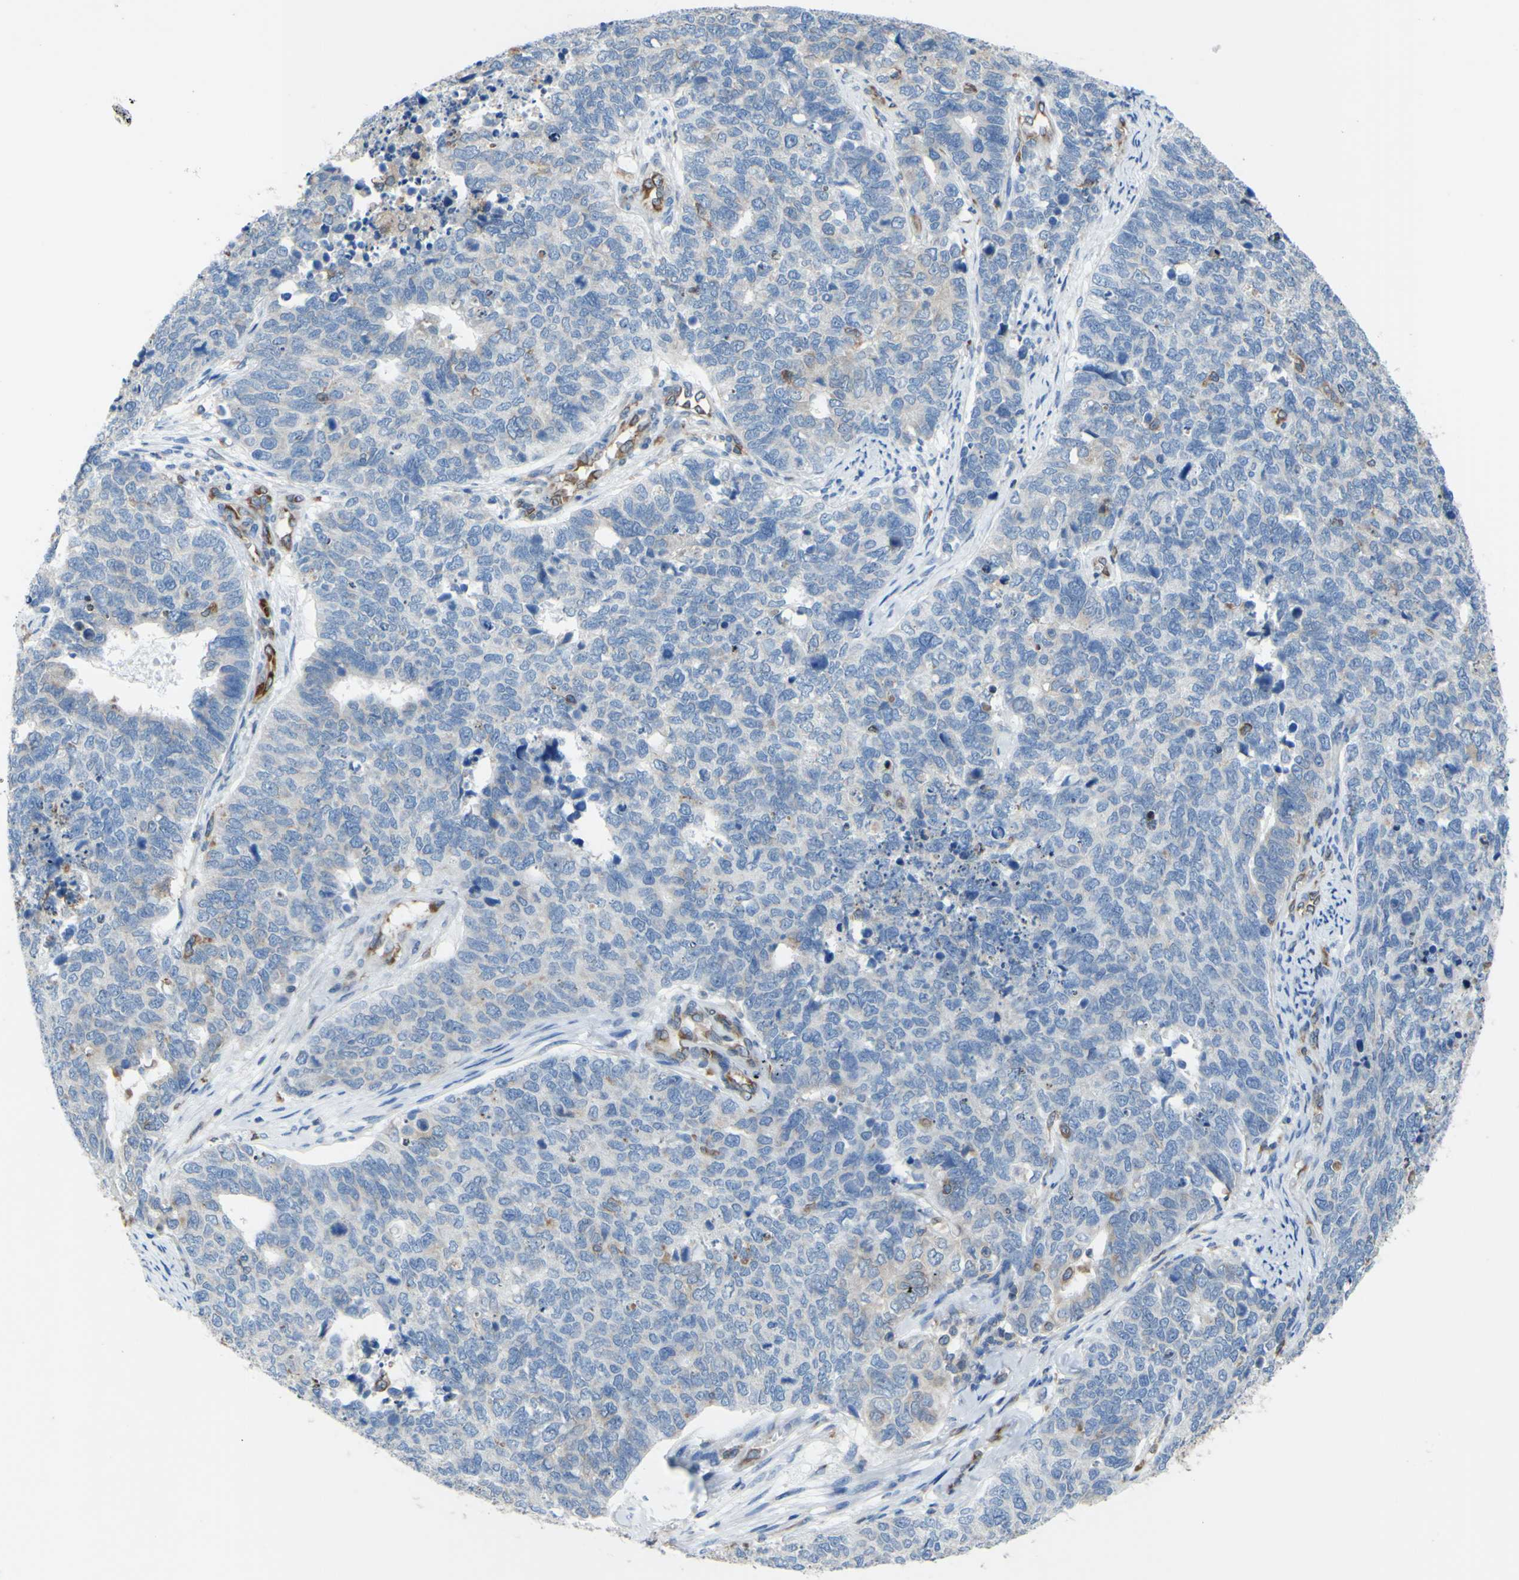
{"staining": {"intensity": "negative", "quantity": "none", "location": "none"}, "tissue": "cervical cancer", "cell_type": "Tumor cells", "image_type": "cancer", "snomed": [{"axis": "morphology", "description": "Squamous cell carcinoma, NOS"}, {"axis": "topography", "description": "Cervix"}], "caption": "Immunohistochemistry of human cervical cancer (squamous cell carcinoma) exhibits no positivity in tumor cells. (DAB IHC, high magnification).", "gene": "MGST2", "patient": {"sex": "female", "age": 63}}